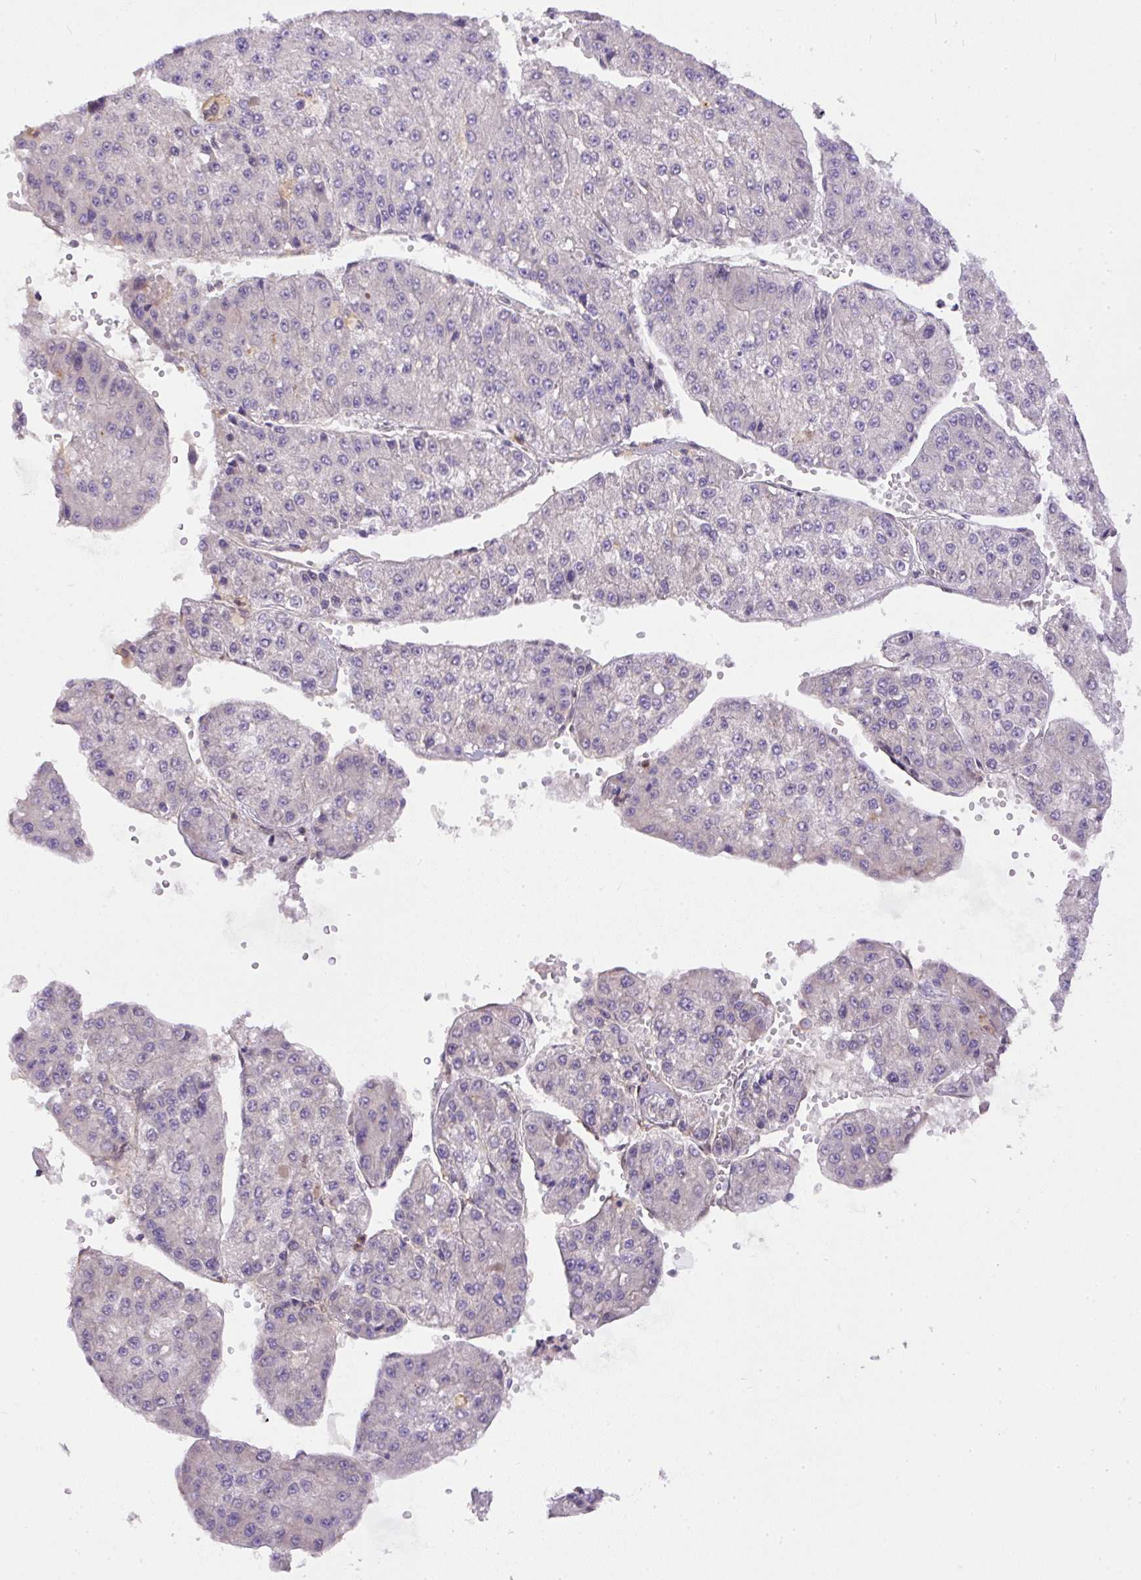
{"staining": {"intensity": "negative", "quantity": "none", "location": "none"}, "tissue": "liver cancer", "cell_type": "Tumor cells", "image_type": "cancer", "snomed": [{"axis": "morphology", "description": "Carcinoma, Hepatocellular, NOS"}, {"axis": "topography", "description": "Liver"}], "caption": "IHC micrograph of human liver cancer (hepatocellular carcinoma) stained for a protein (brown), which shows no expression in tumor cells. (DAB immunohistochemistry with hematoxylin counter stain).", "gene": "DAPK1", "patient": {"sex": "female", "age": 73}}